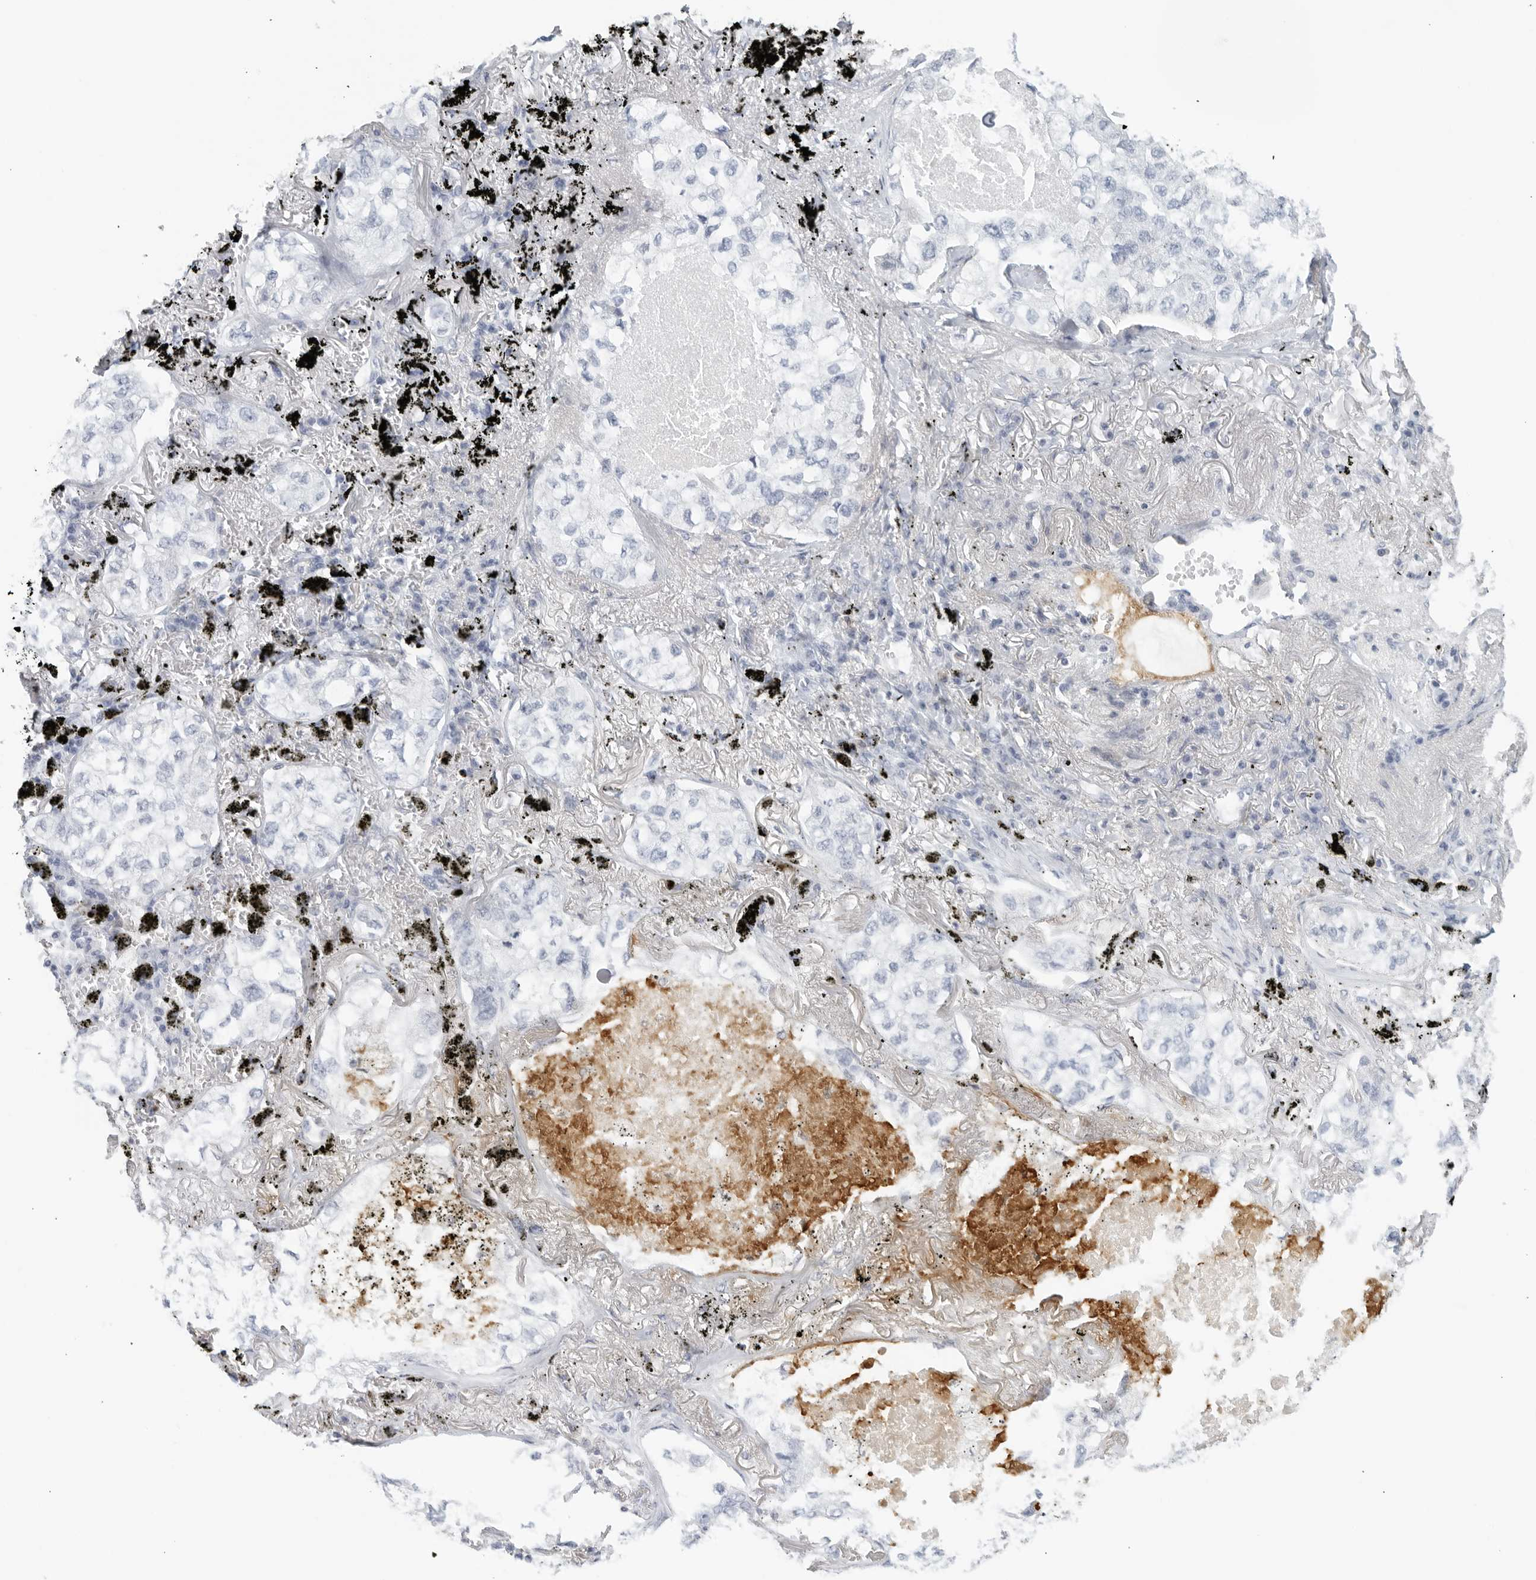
{"staining": {"intensity": "negative", "quantity": "none", "location": "none"}, "tissue": "lung cancer", "cell_type": "Tumor cells", "image_type": "cancer", "snomed": [{"axis": "morphology", "description": "Adenocarcinoma, NOS"}, {"axis": "topography", "description": "Lung"}], "caption": "Photomicrograph shows no protein positivity in tumor cells of lung adenocarcinoma tissue.", "gene": "FGG", "patient": {"sex": "male", "age": 65}}